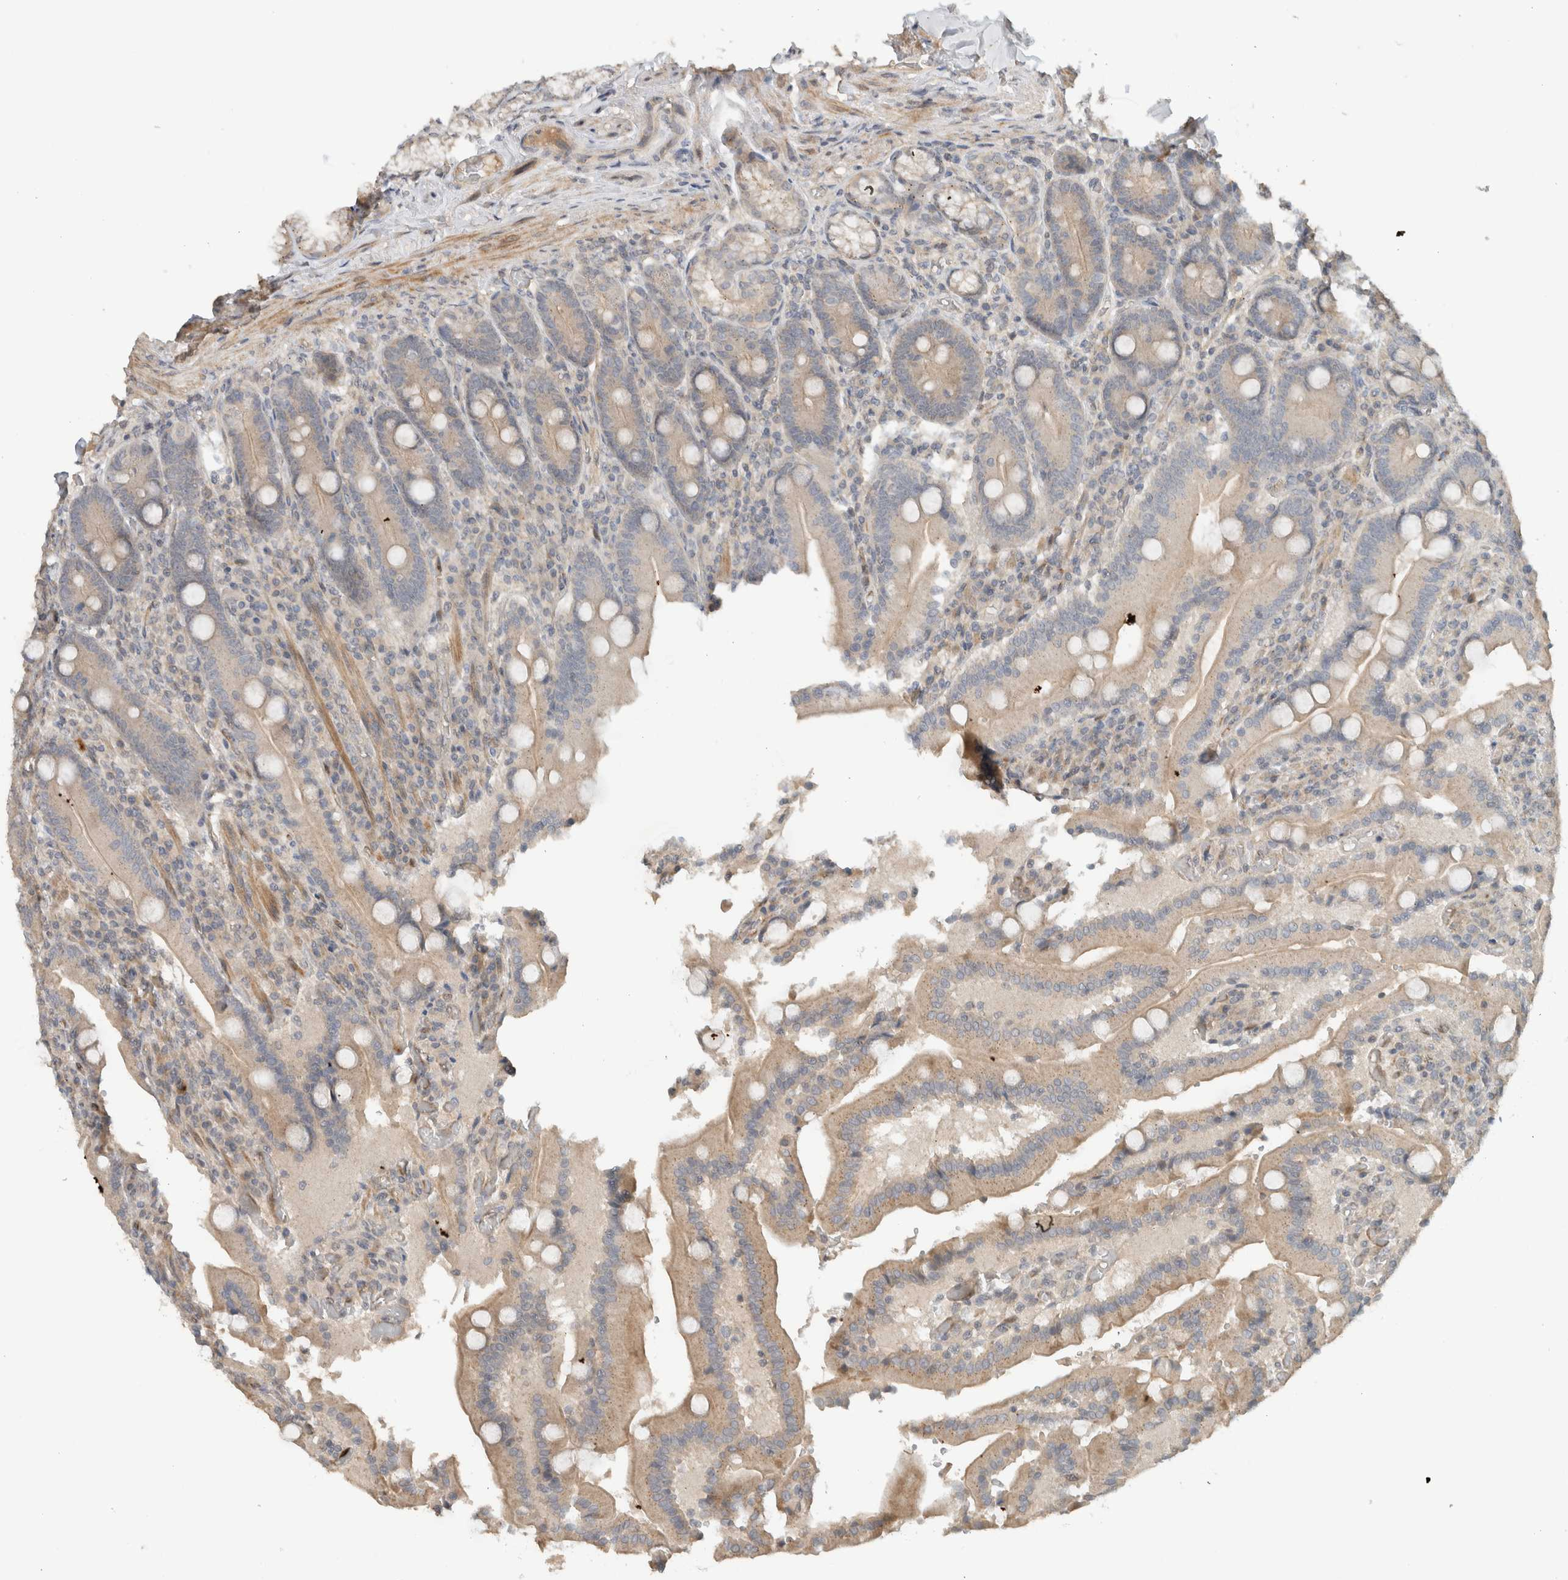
{"staining": {"intensity": "moderate", "quantity": "25%-75%", "location": "cytoplasmic/membranous"}, "tissue": "duodenum", "cell_type": "Glandular cells", "image_type": "normal", "snomed": [{"axis": "morphology", "description": "Normal tissue, NOS"}, {"axis": "topography", "description": "Duodenum"}], "caption": "Moderate cytoplasmic/membranous protein positivity is present in about 25%-75% of glandular cells in duodenum.", "gene": "ERCC6L2", "patient": {"sex": "female", "age": 62}}